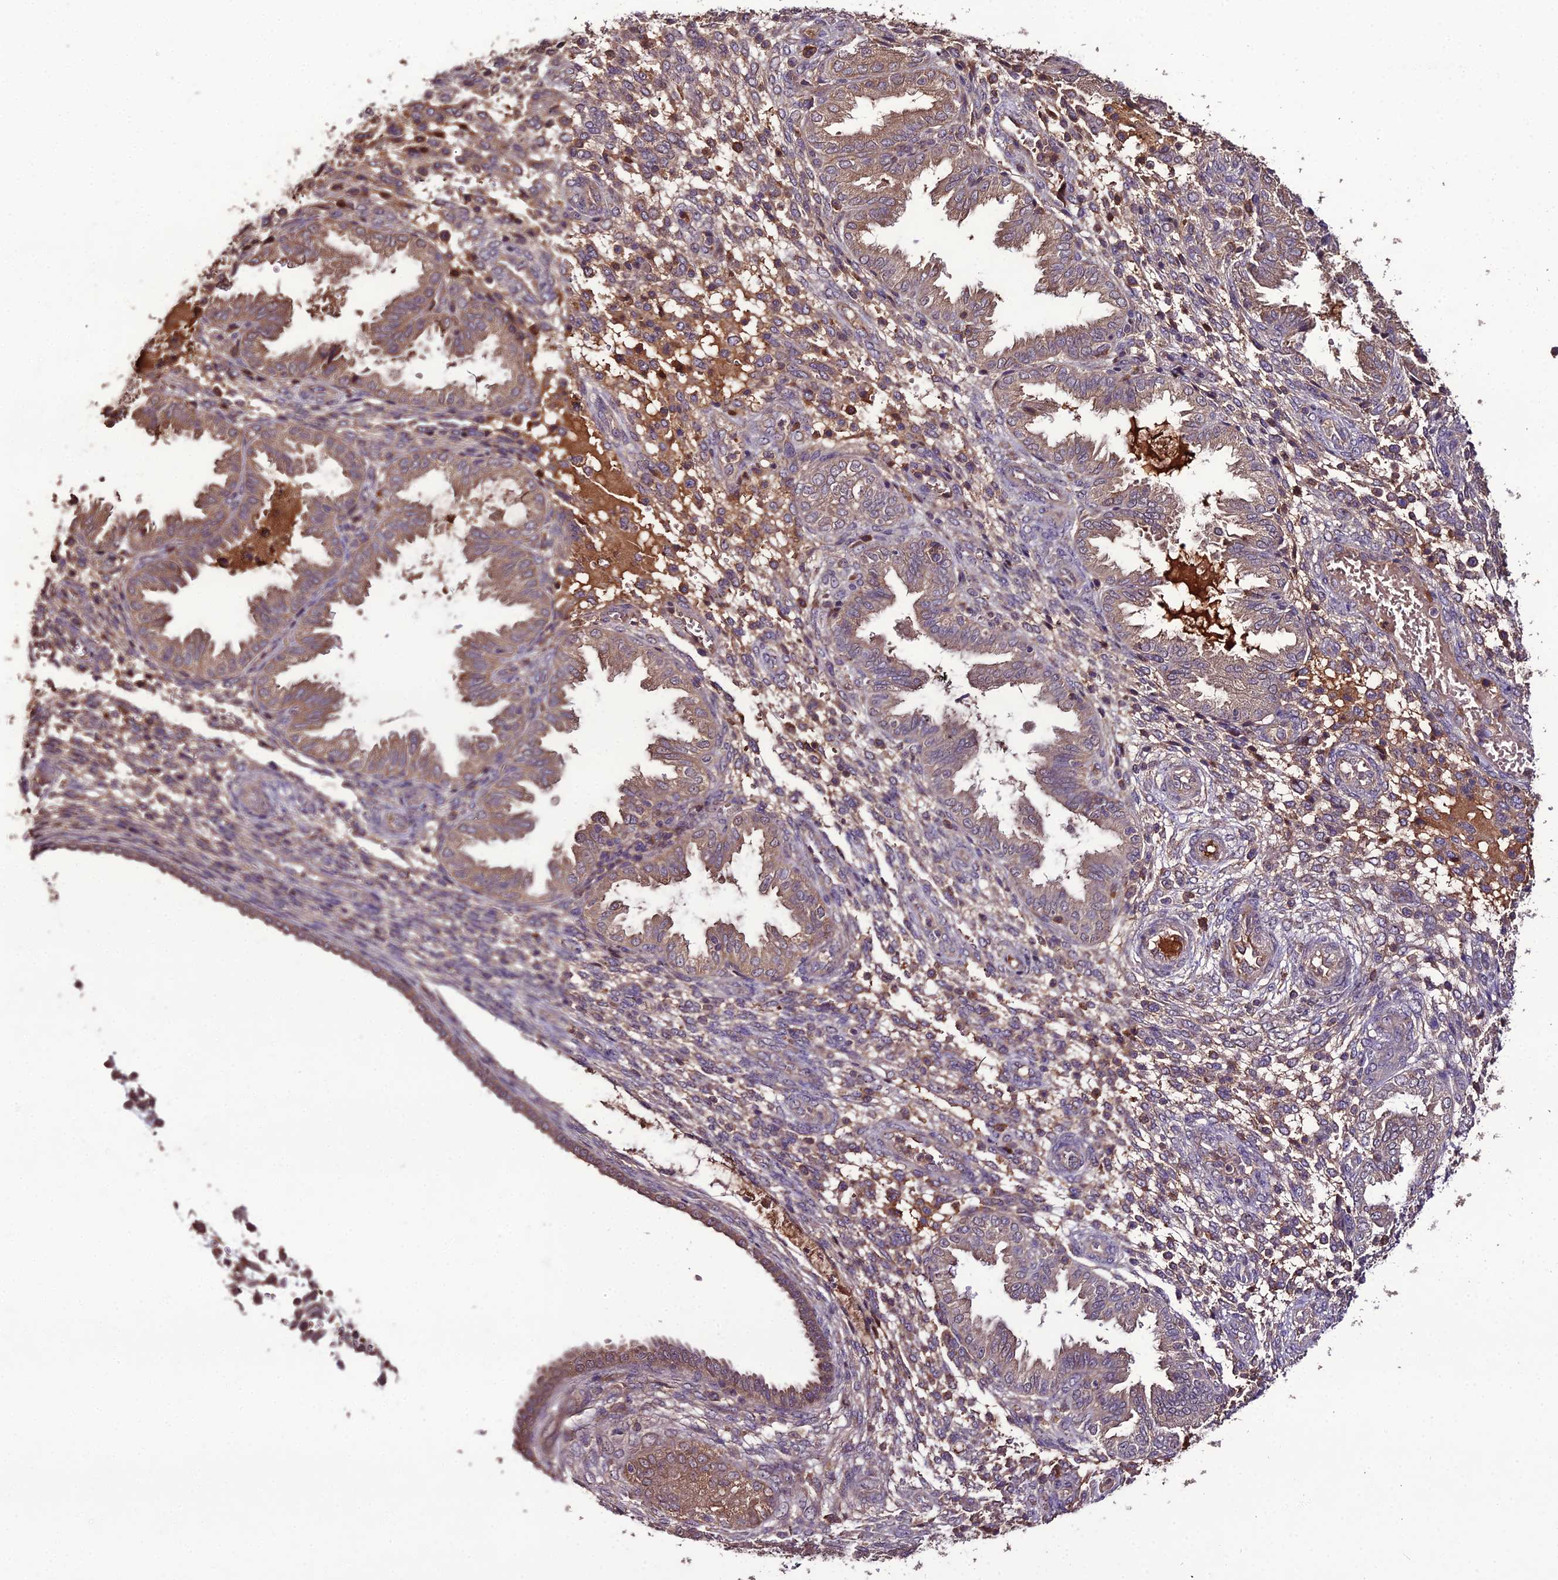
{"staining": {"intensity": "weak", "quantity": "25%-75%", "location": "cytoplasmic/membranous"}, "tissue": "endometrium", "cell_type": "Cells in endometrial stroma", "image_type": "normal", "snomed": [{"axis": "morphology", "description": "Normal tissue, NOS"}, {"axis": "topography", "description": "Endometrium"}], "caption": "A brown stain labels weak cytoplasmic/membranous expression of a protein in cells in endometrial stroma of normal human endometrium.", "gene": "KCTD16", "patient": {"sex": "female", "age": 33}}